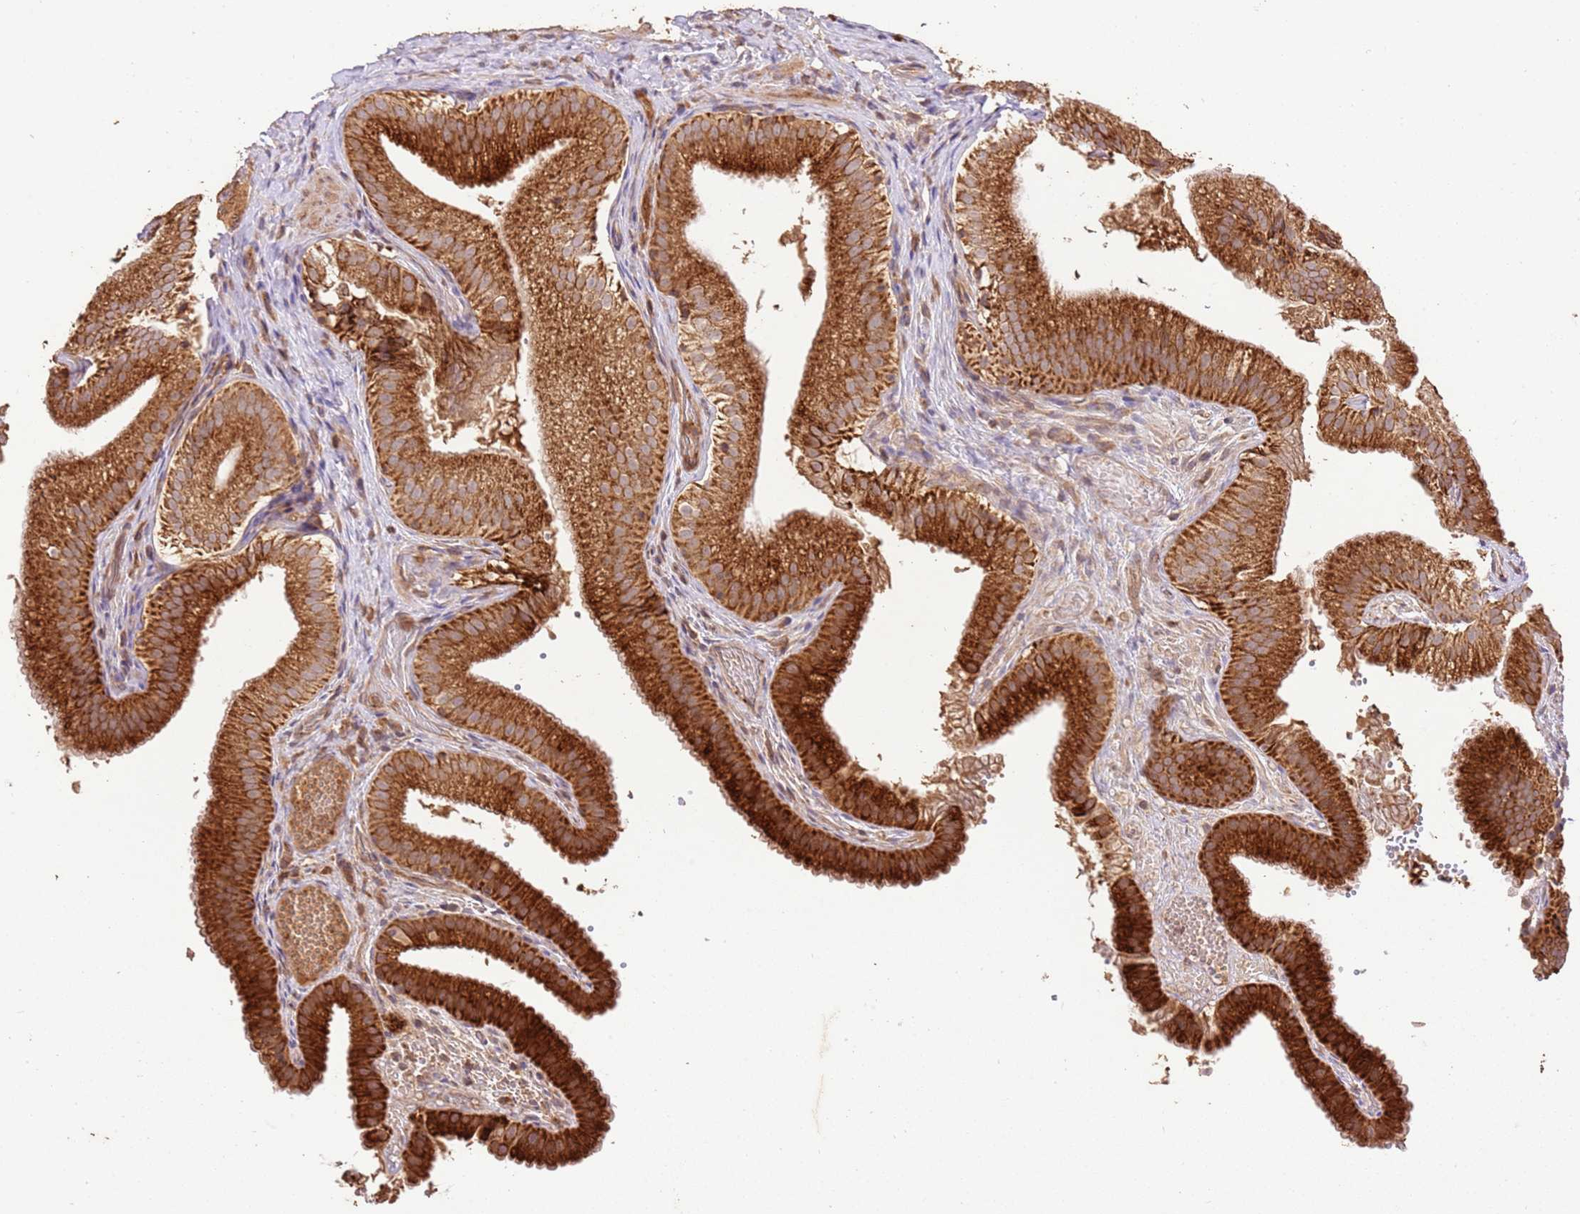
{"staining": {"intensity": "strong", "quantity": ">75%", "location": "cytoplasmic/membranous"}, "tissue": "gallbladder", "cell_type": "Glandular cells", "image_type": "normal", "snomed": [{"axis": "morphology", "description": "Normal tissue, NOS"}, {"axis": "topography", "description": "Gallbladder"}], "caption": "Immunohistochemical staining of unremarkable gallbladder exhibits strong cytoplasmic/membranous protein expression in about >75% of glandular cells.", "gene": "LRRC28", "patient": {"sex": "female", "age": 30}}